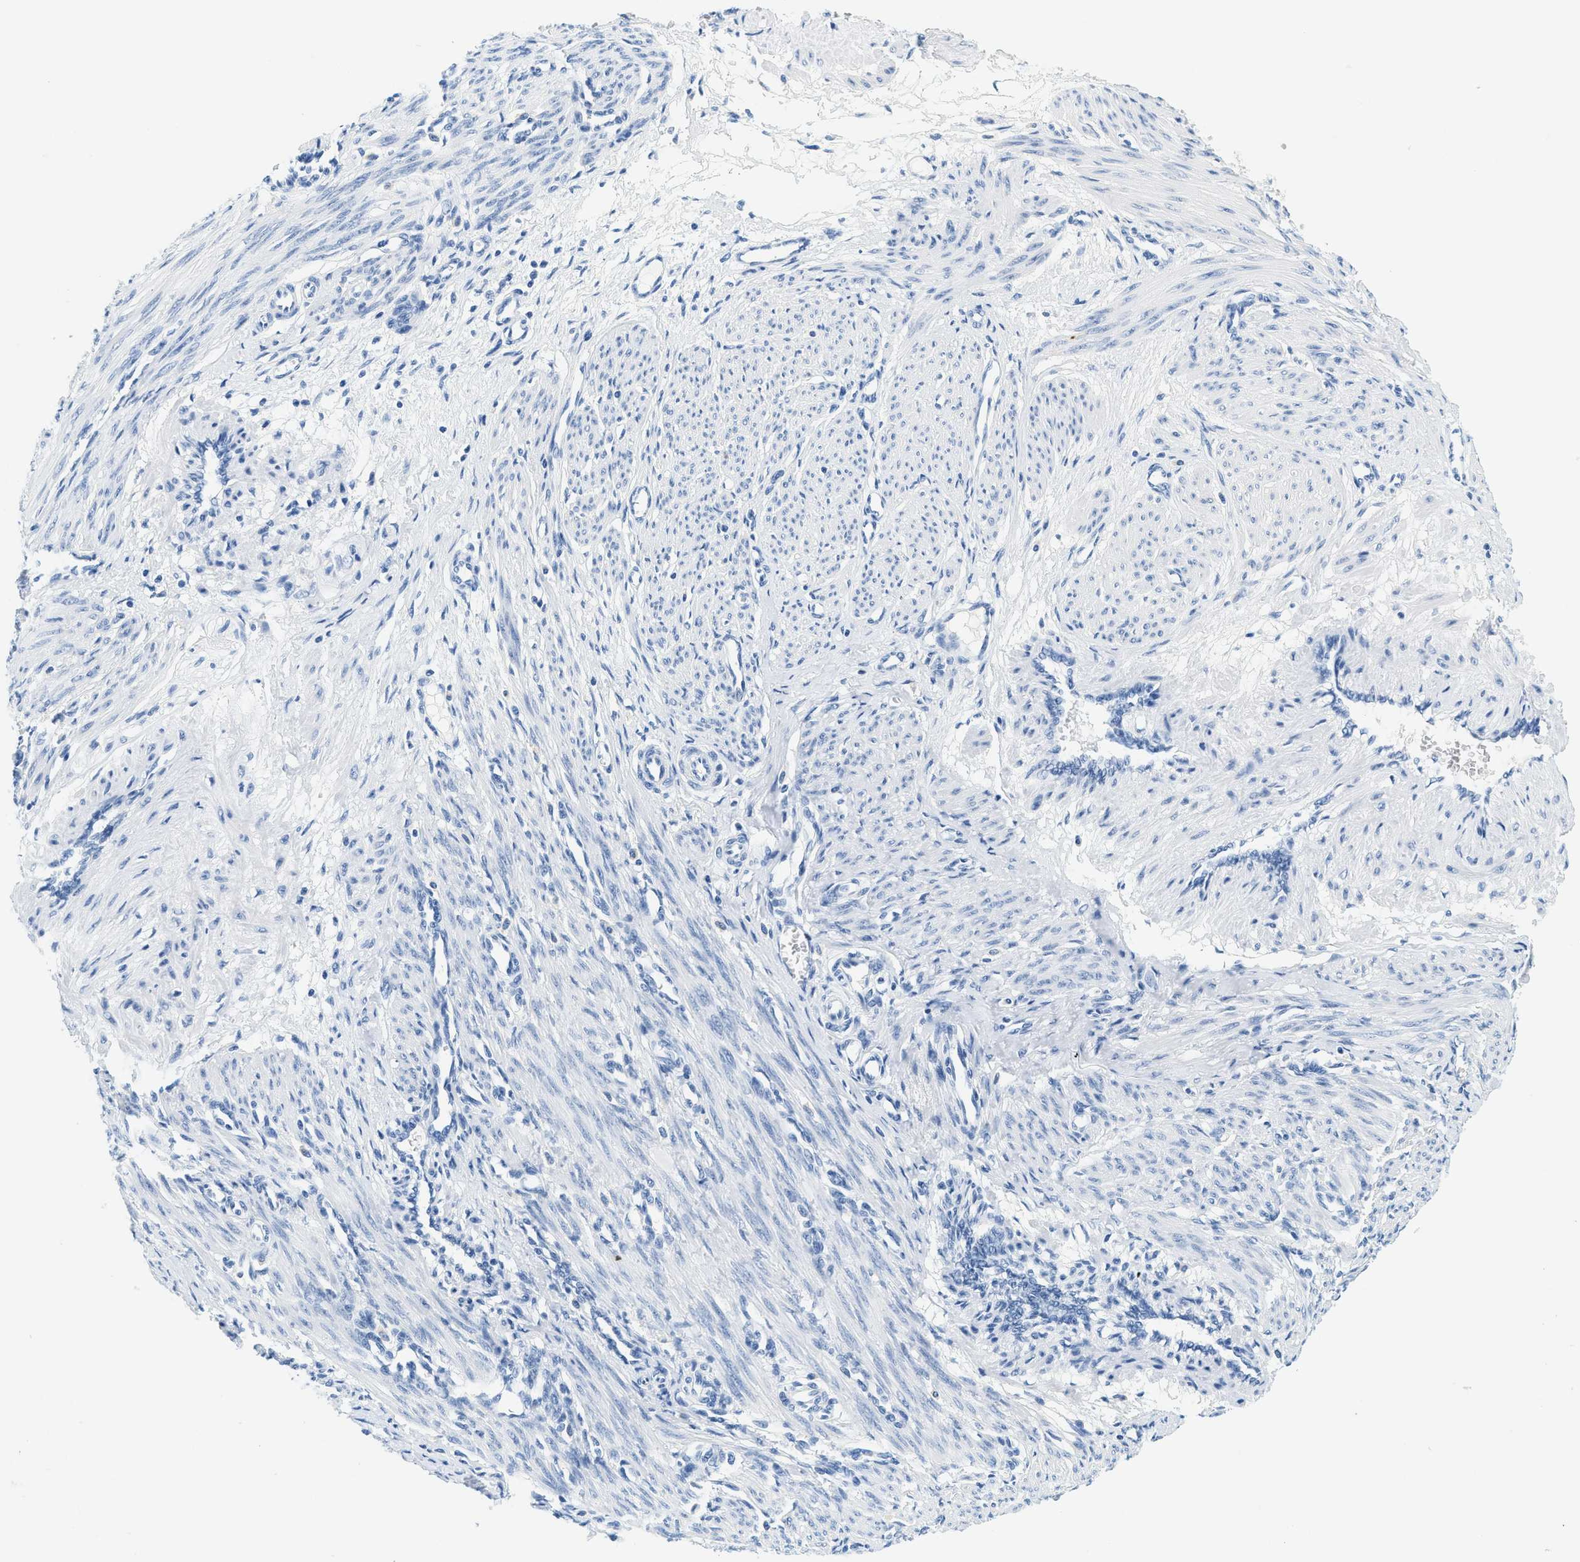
{"staining": {"intensity": "negative", "quantity": "none", "location": "none"}, "tissue": "smooth muscle", "cell_type": "Smooth muscle cells", "image_type": "normal", "snomed": [{"axis": "morphology", "description": "Normal tissue, NOS"}, {"axis": "topography", "description": "Endometrium"}], "caption": "Immunohistochemistry photomicrograph of normal human smooth muscle stained for a protein (brown), which reveals no expression in smooth muscle cells. The staining is performed using DAB brown chromogen with nuclei counter-stained in using hematoxylin.", "gene": "STXBP2", "patient": {"sex": "female", "age": 33}}